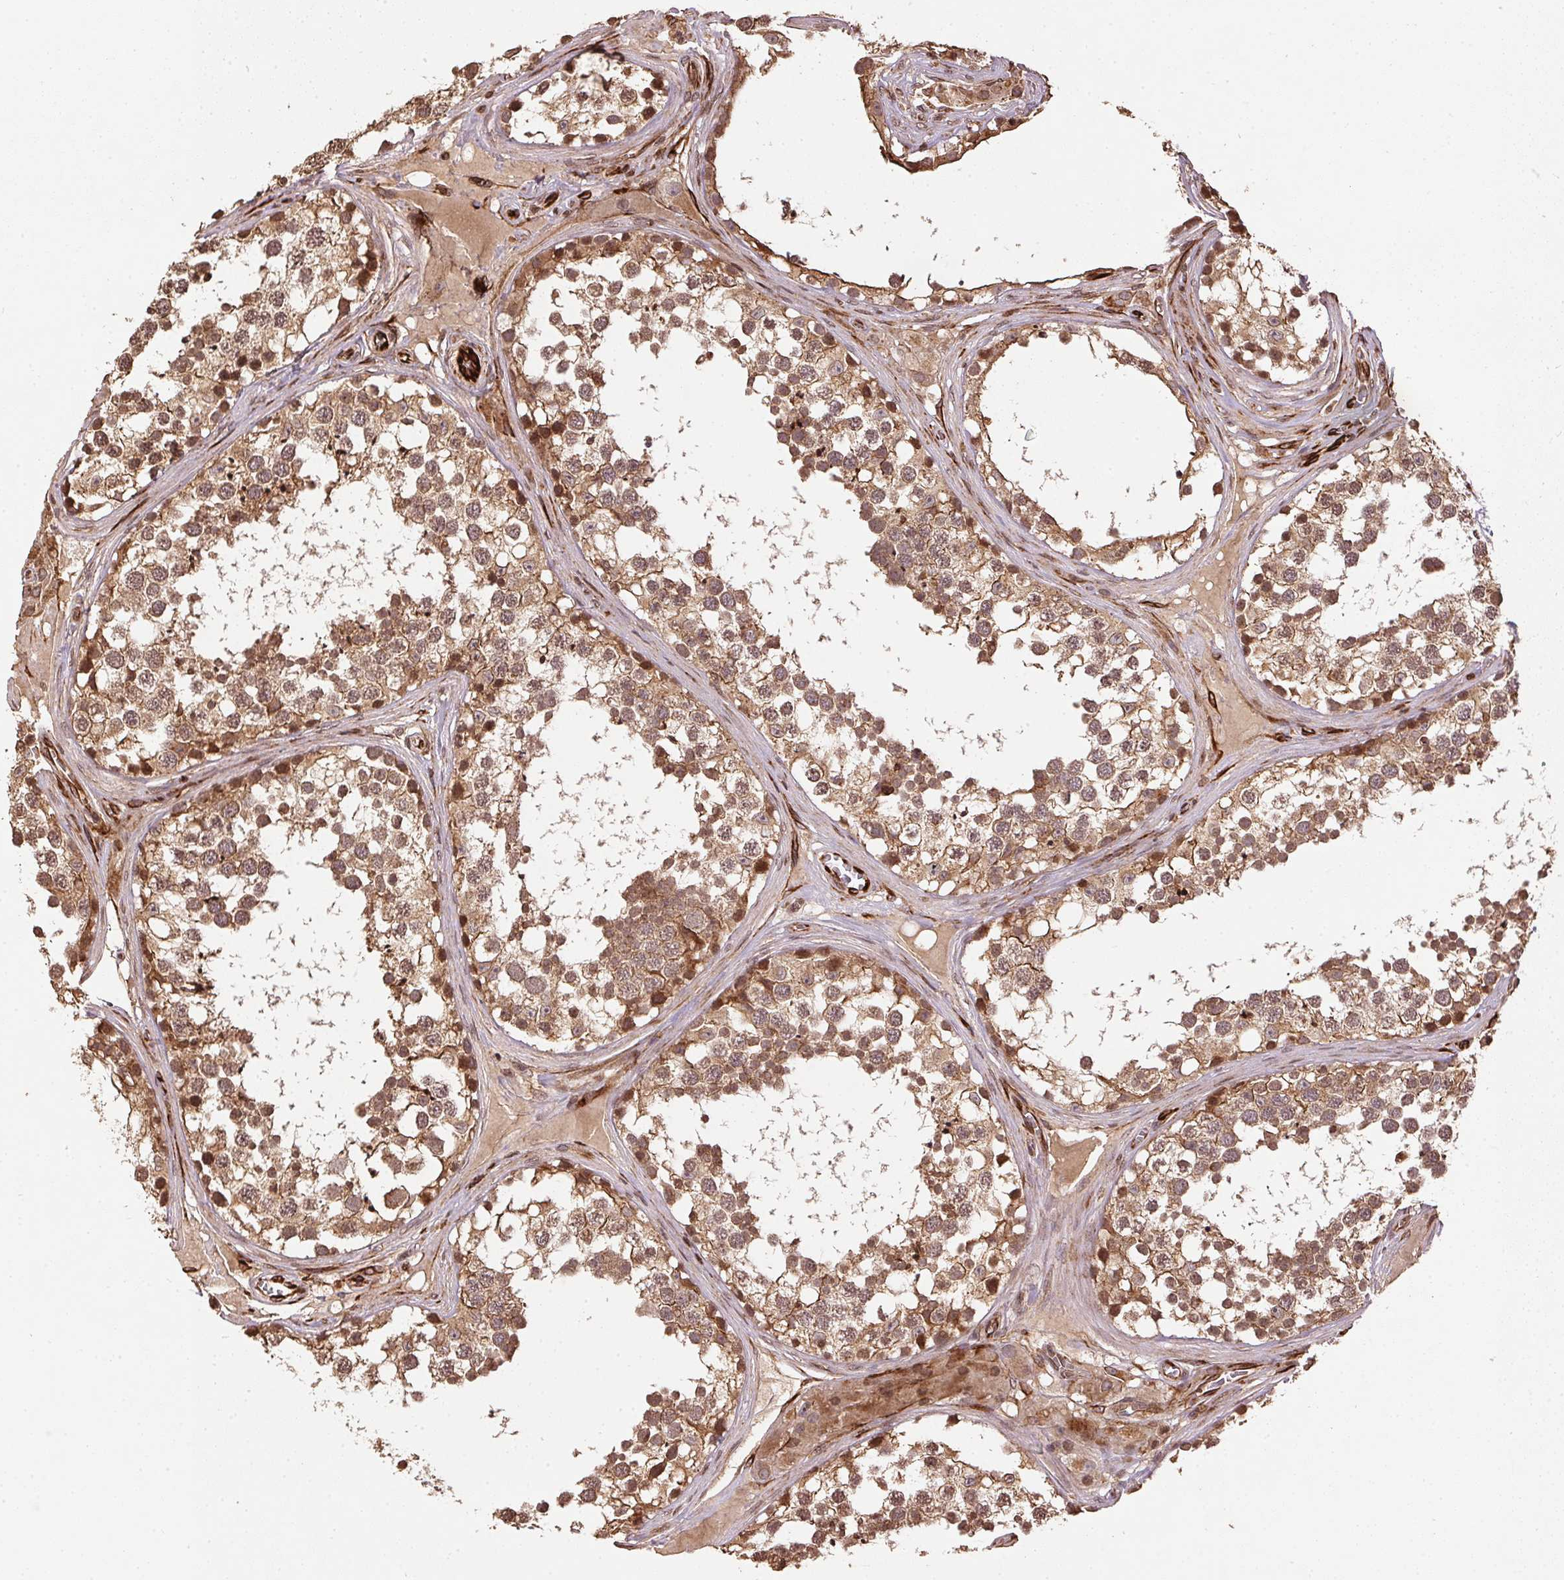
{"staining": {"intensity": "moderate", "quantity": ">75%", "location": "cytoplasmic/membranous"}, "tissue": "testis", "cell_type": "Cells in seminiferous ducts", "image_type": "normal", "snomed": [{"axis": "morphology", "description": "Normal tissue, NOS"}, {"axis": "morphology", "description": "Seminoma, NOS"}, {"axis": "topography", "description": "Testis"}], "caption": "A histopathology image showing moderate cytoplasmic/membranous positivity in about >75% of cells in seminiferous ducts in unremarkable testis, as visualized by brown immunohistochemical staining.", "gene": "SPRED2", "patient": {"sex": "male", "age": 65}}